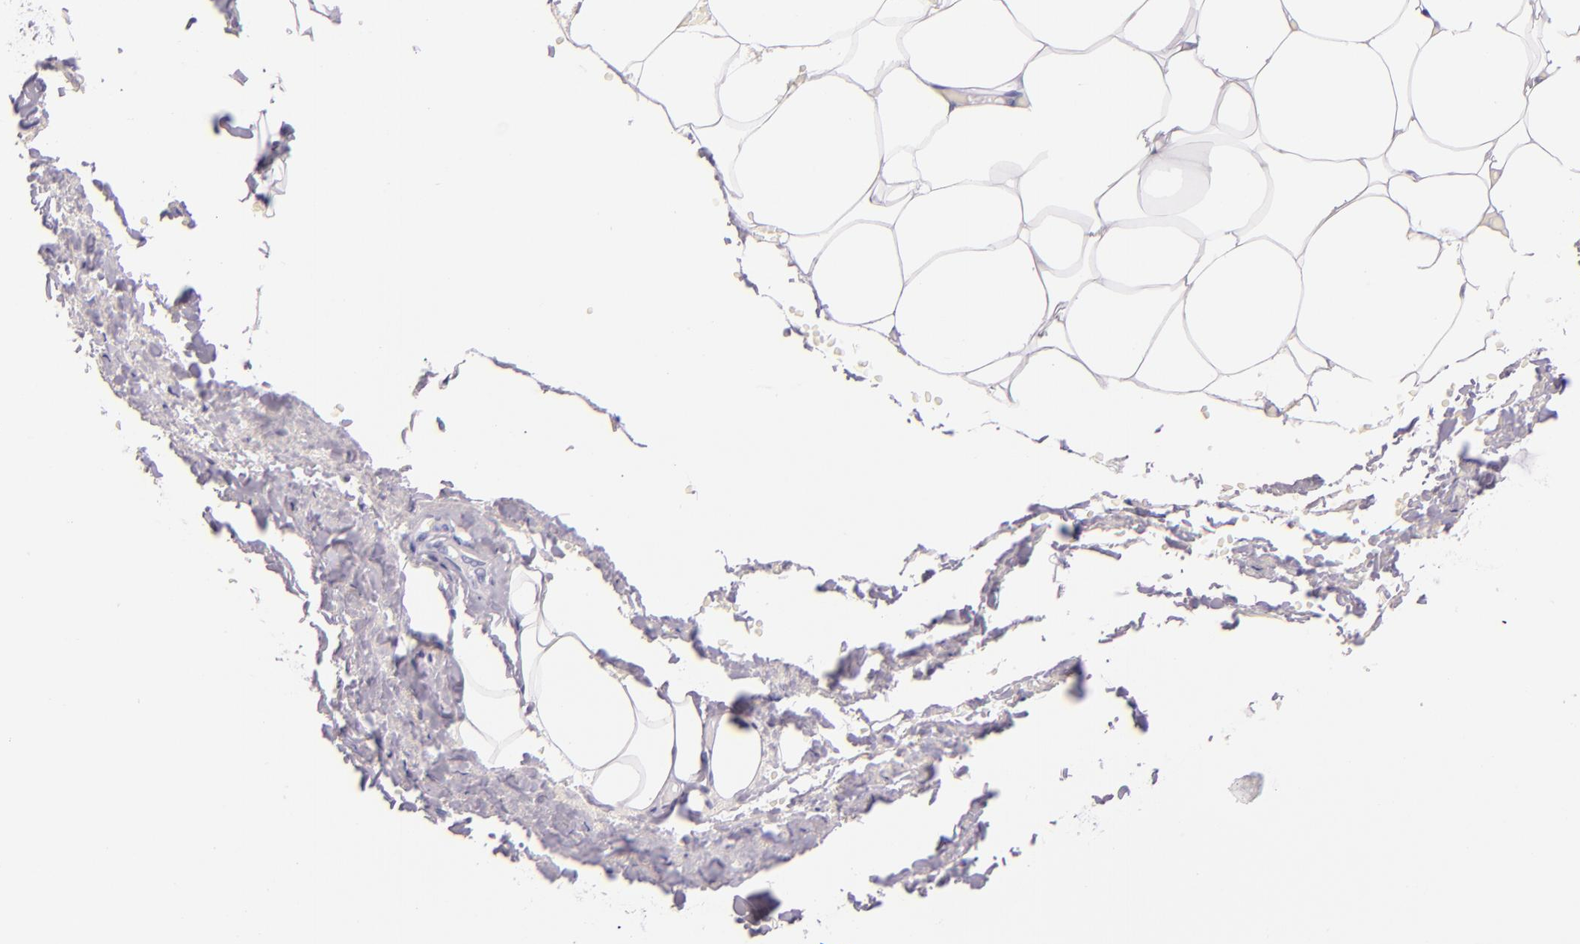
{"staining": {"intensity": "negative", "quantity": "none", "location": "none"}, "tissue": "adipose tissue", "cell_type": "Adipocytes", "image_type": "normal", "snomed": [{"axis": "morphology", "description": "Normal tissue, NOS"}, {"axis": "topography", "description": "Soft tissue"}, {"axis": "topography", "description": "Peripheral nerve tissue"}], "caption": "This is an immunohistochemistry histopathology image of benign human adipose tissue. There is no expression in adipocytes.", "gene": "CEACAM1", "patient": {"sex": "female", "age": 68}}